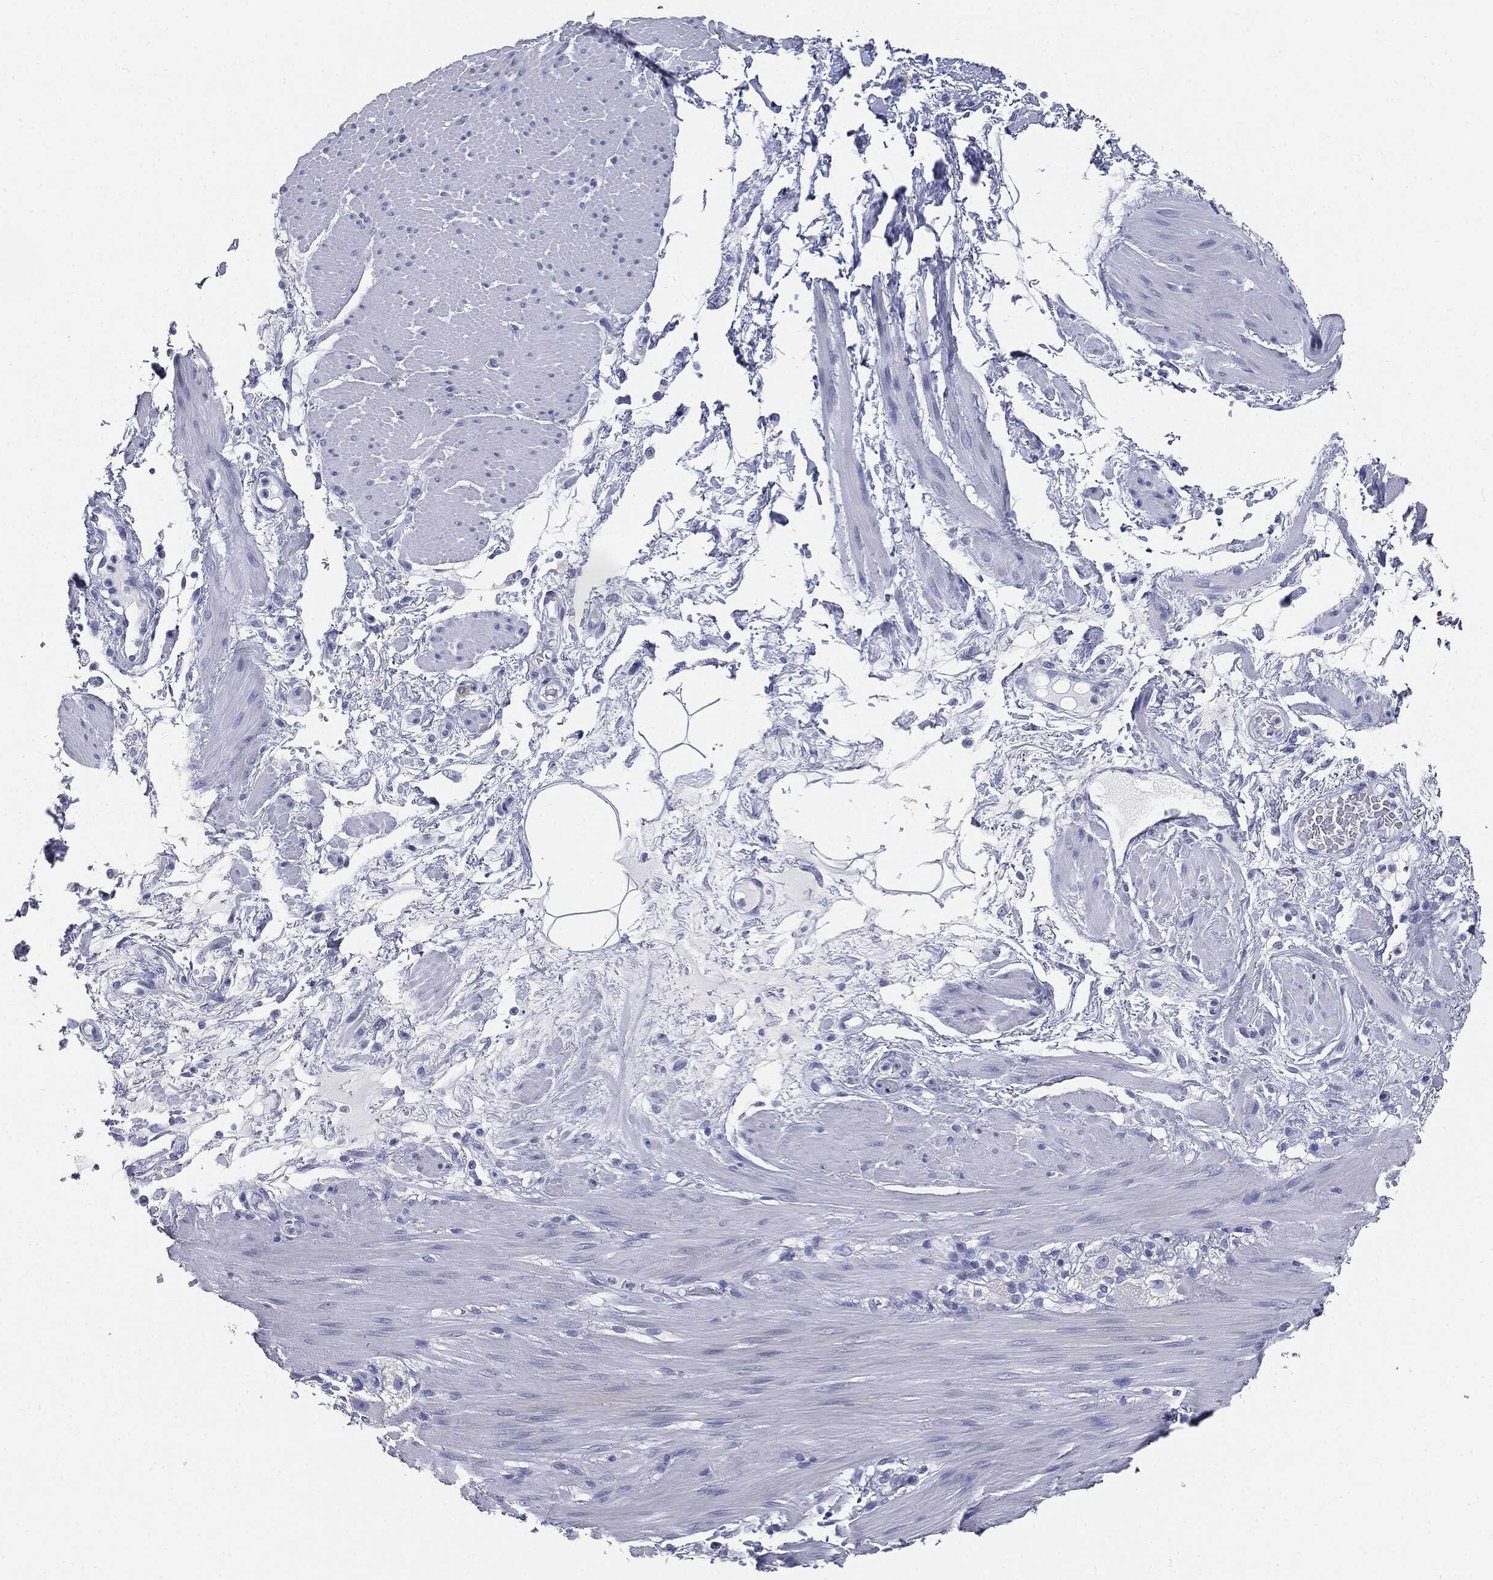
{"staining": {"intensity": "negative", "quantity": "none", "location": "none"}, "tissue": "smooth muscle", "cell_type": "Smooth muscle cells", "image_type": "normal", "snomed": [{"axis": "morphology", "description": "Normal tissue, NOS"}, {"axis": "topography", "description": "Smooth muscle"}, {"axis": "topography", "description": "Anal"}], "caption": "Smooth muscle cells are negative for protein expression in benign human smooth muscle.", "gene": "CUZD1", "patient": {"sex": "male", "age": 83}}